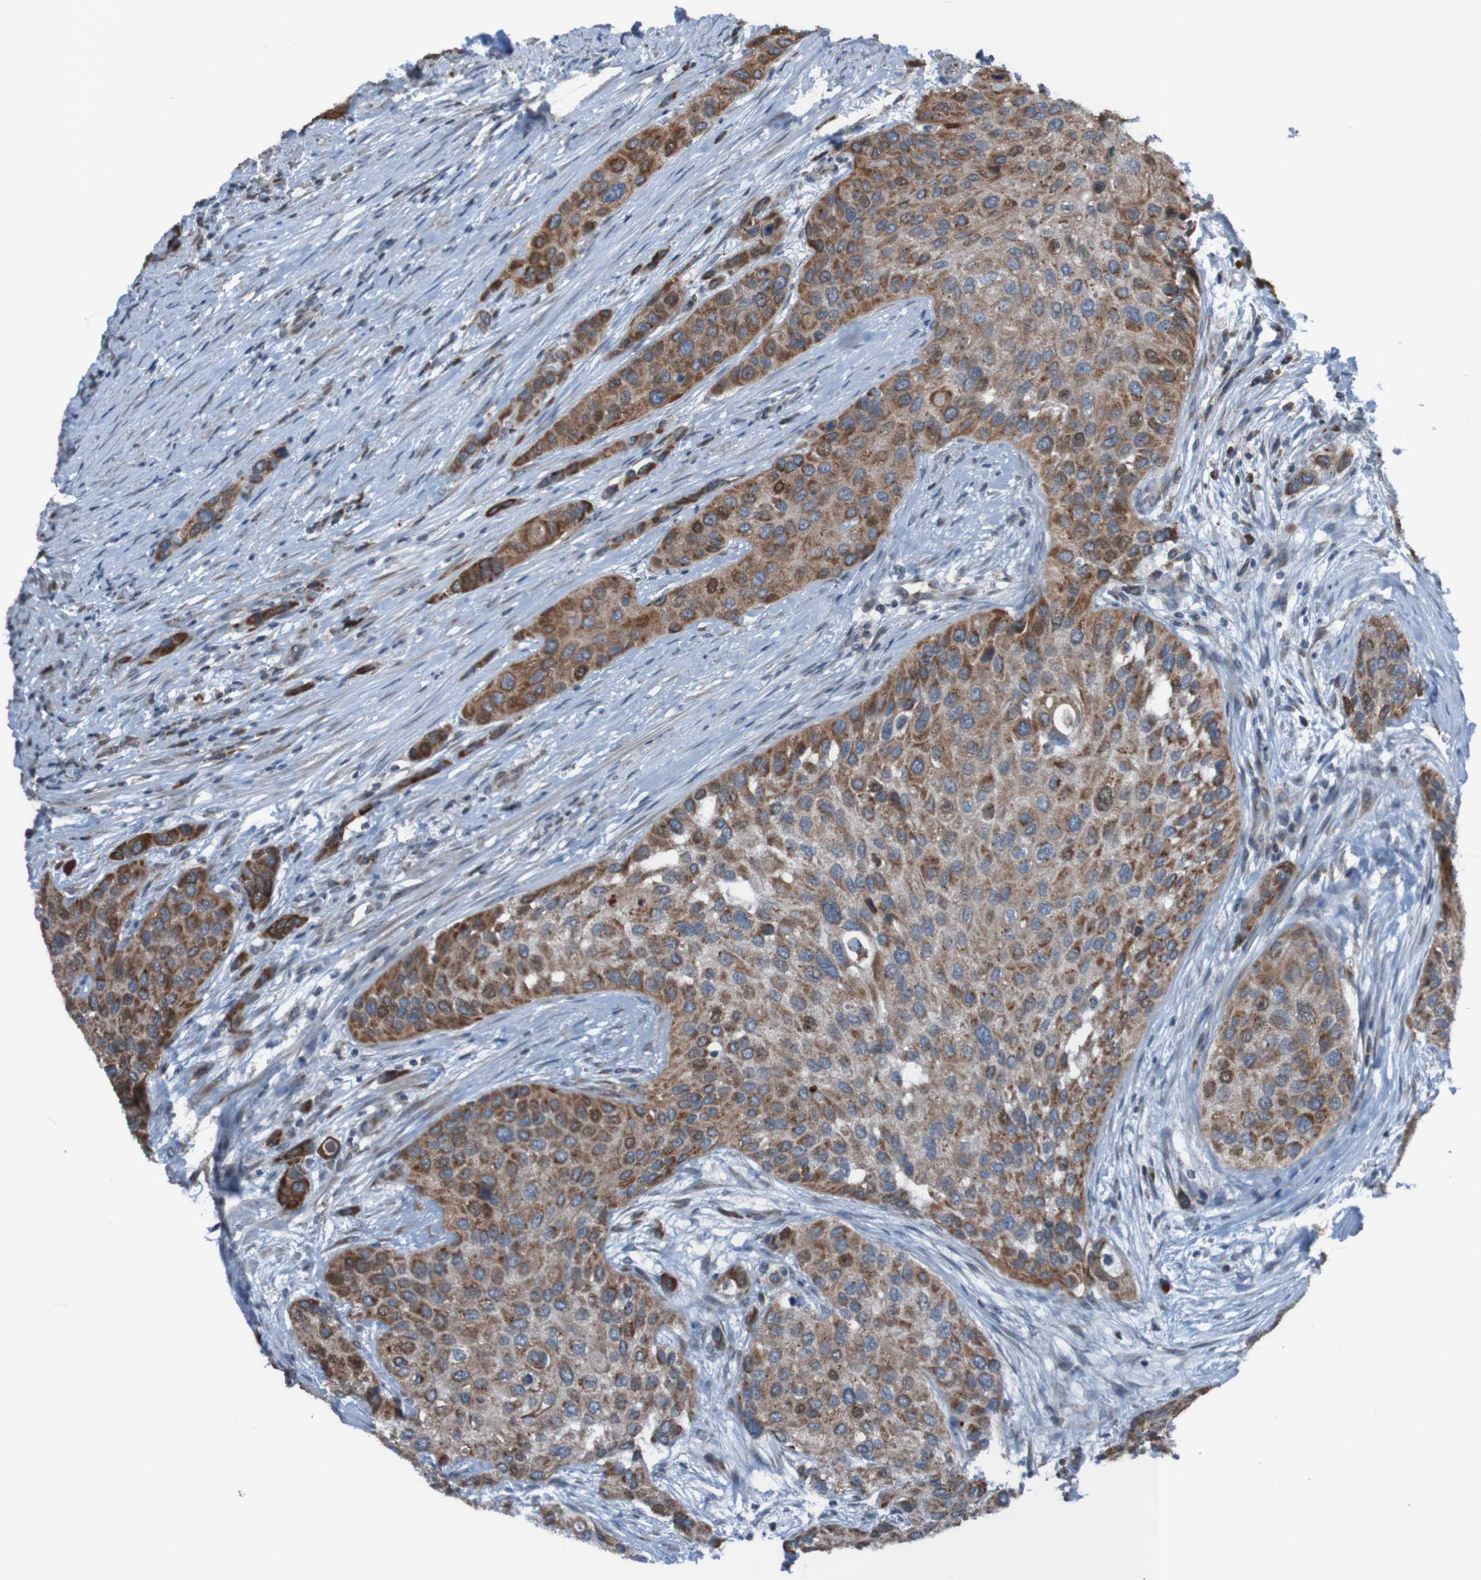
{"staining": {"intensity": "moderate", "quantity": ">75%", "location": "cytoplasmic/membranous"}, "tissue": "urothelial cancer", "cell_type": "Tumor cells", "image_type": "cancer", "snomed": [{"axis": "morphology", "description": "Urothelial carcinoma, High grade"}, {"axis": "topography", "description": "Urinary bladder"}], "caption": "This is an image of immunohistochemistry staining of urothelial cancer, which shows moderate staining in the cytoplasmic/membranous of tumor cells.", "gene": "UNG", "patient": {"sex": "female", "age": 56}}